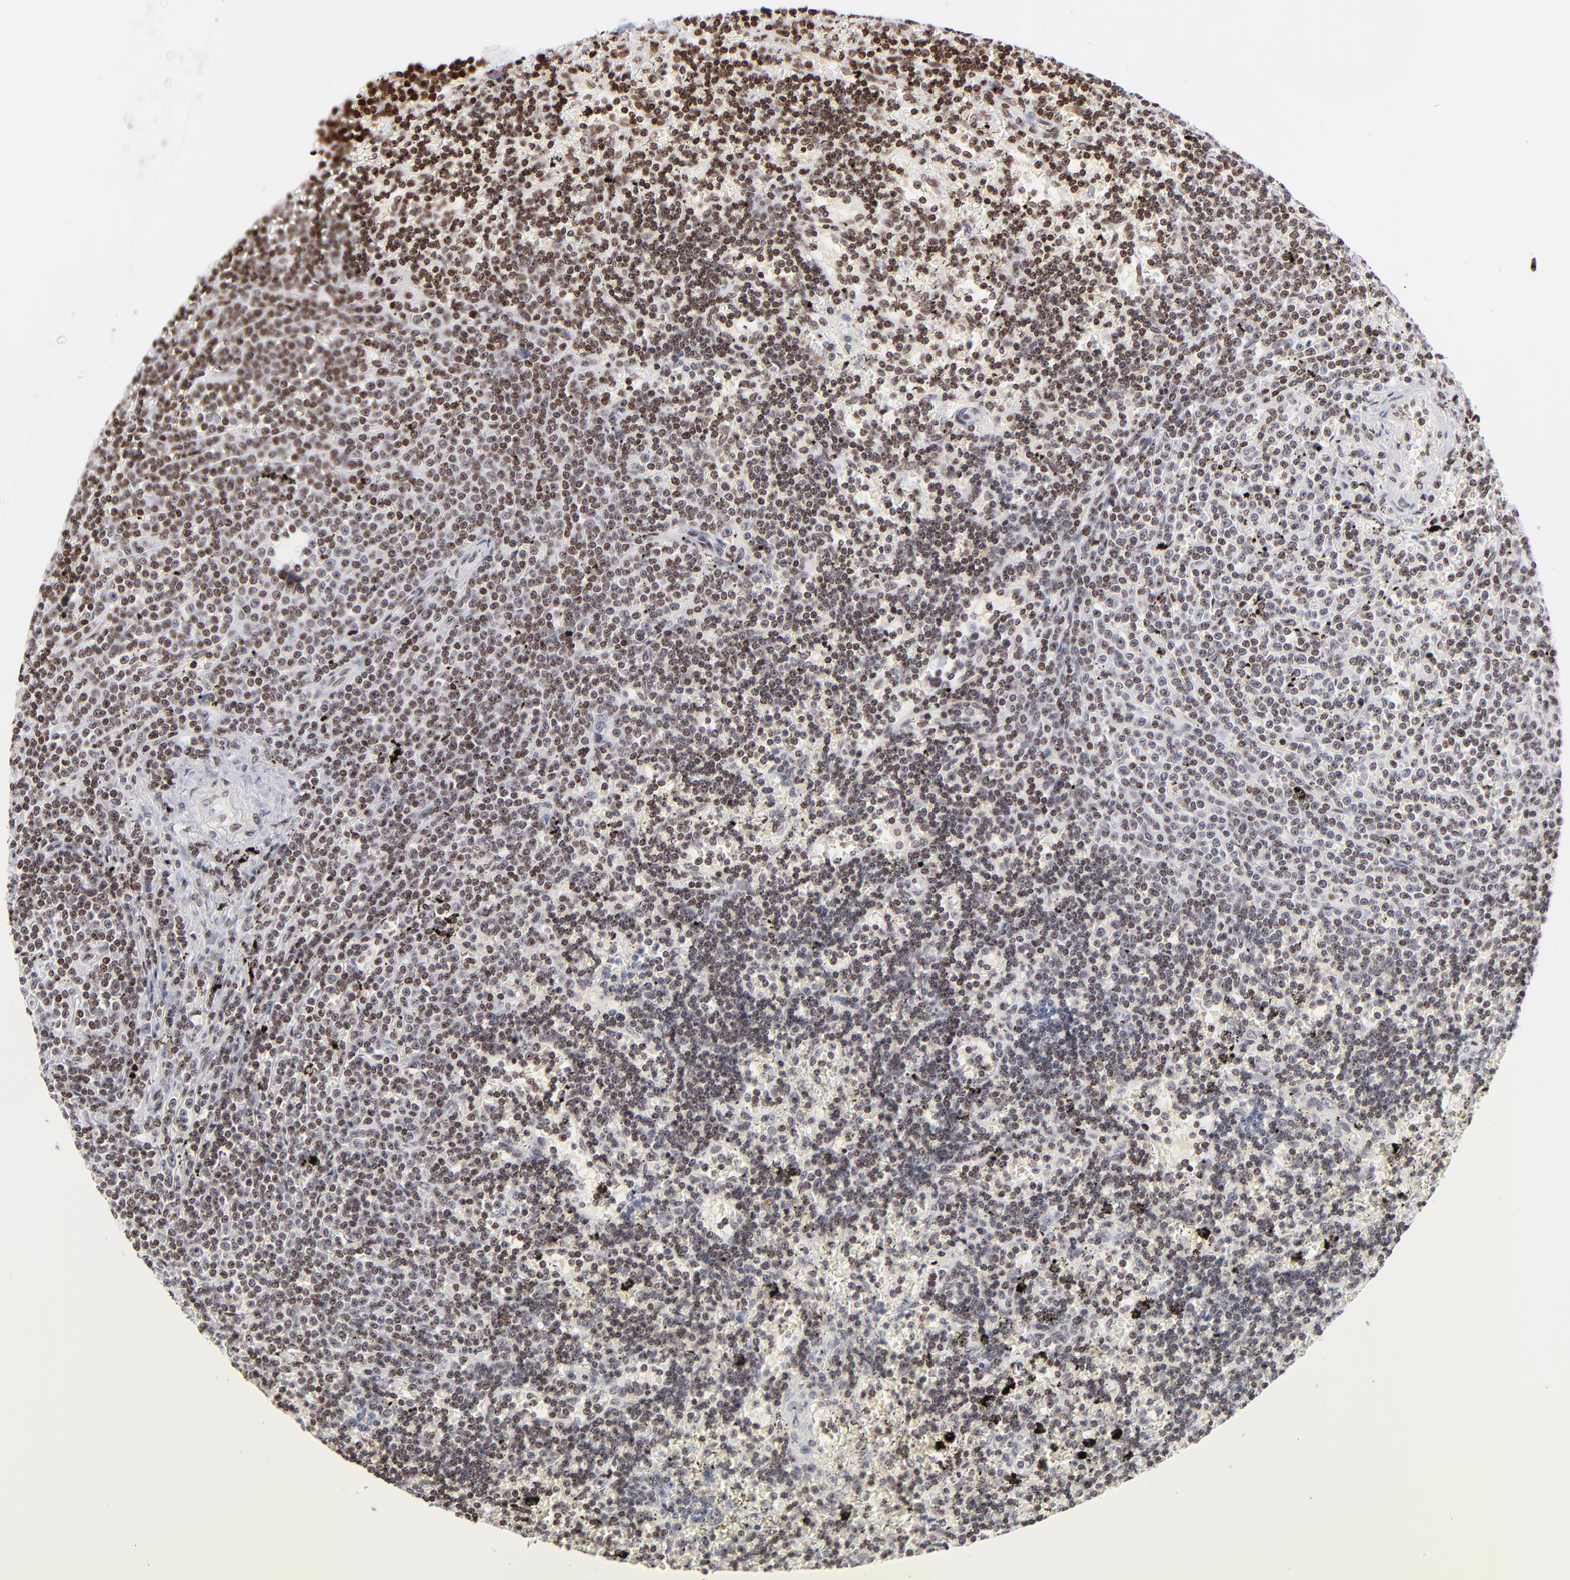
{"staining": {"intensity": "strong", "quantity": ">75%", "location": "nuclear"}, "tissue": "lymphoma", "cell_type": "Tumor cells", "image_type": "cancer", "snomed": [{"axis": "morphology", "description": "Malignant lymphoma, non-Hodgkin's type, Low grade"}, {"axis": "topography", "description": "Spleen"}], "caption": "Approximately >75% of tumor cells in human low-grade malignant lymphoma, non-Hodgkin's type exhibit strong nuclear protein positivity as visualized by brown immunohistochemical staining.", "gene": "RTL4", "patient": {"sex": "male", "age": 60}}